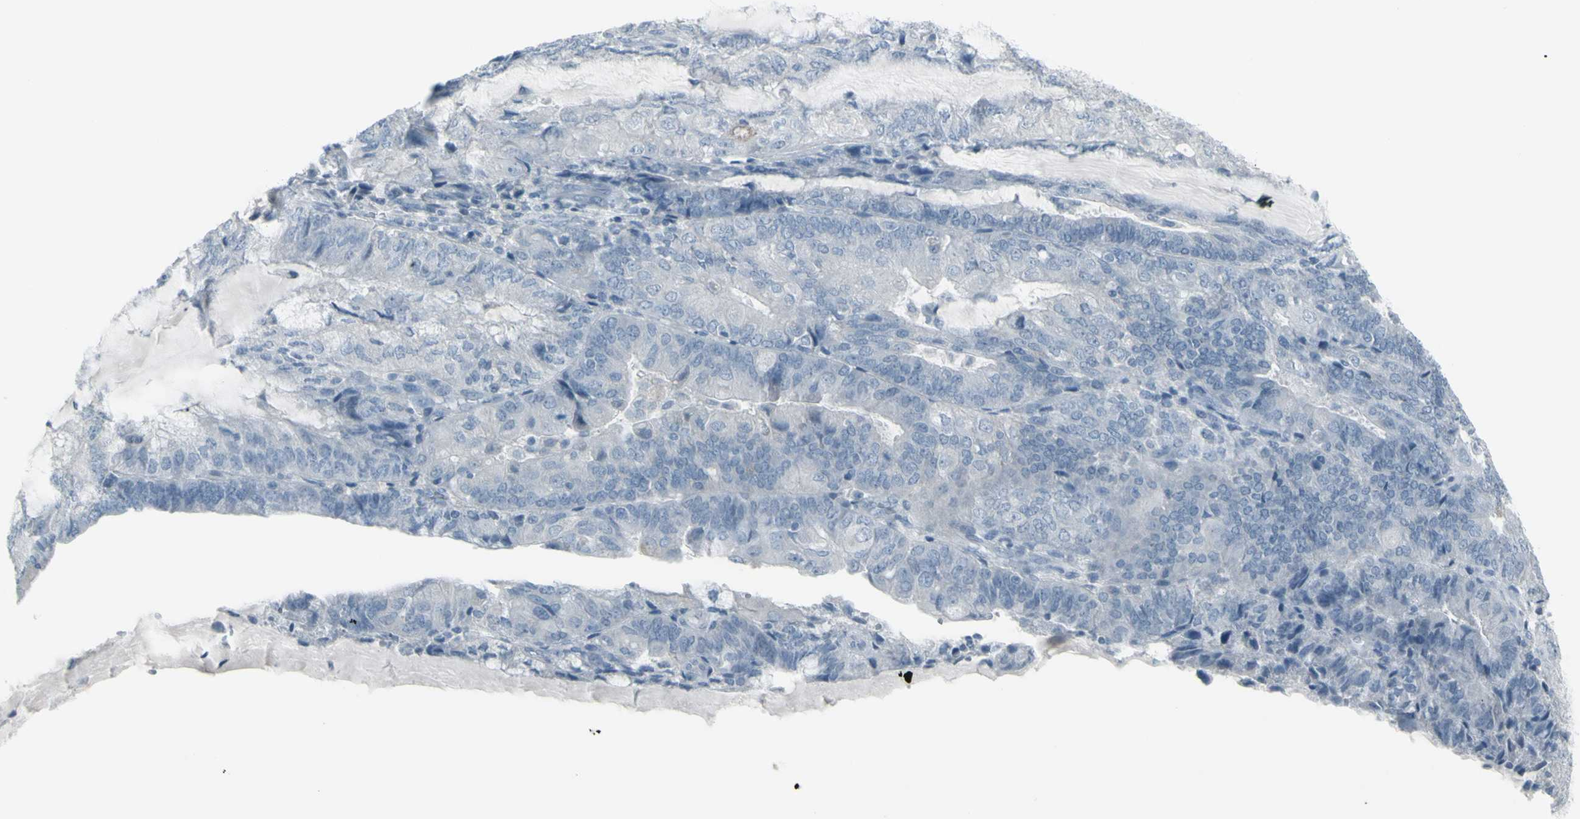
{"staining": {"intensity": "negative", "quantity": "none", "location": "none"}, "tissue": "endometrial cancer", "cell_type": "Tumor cells", "image_type": "cancer", "snomed": [{"axis": "morphology", "description": "Adenocarcinoma, NOS"}, {"axis": "topography", "description": "Endometrium"}], "caption": "Tumor cells are negative for protein expression in human adenocarcinoma (endometrial).", "gene": "RAB3A", "patient": {"sex": "female", "age": 81}}